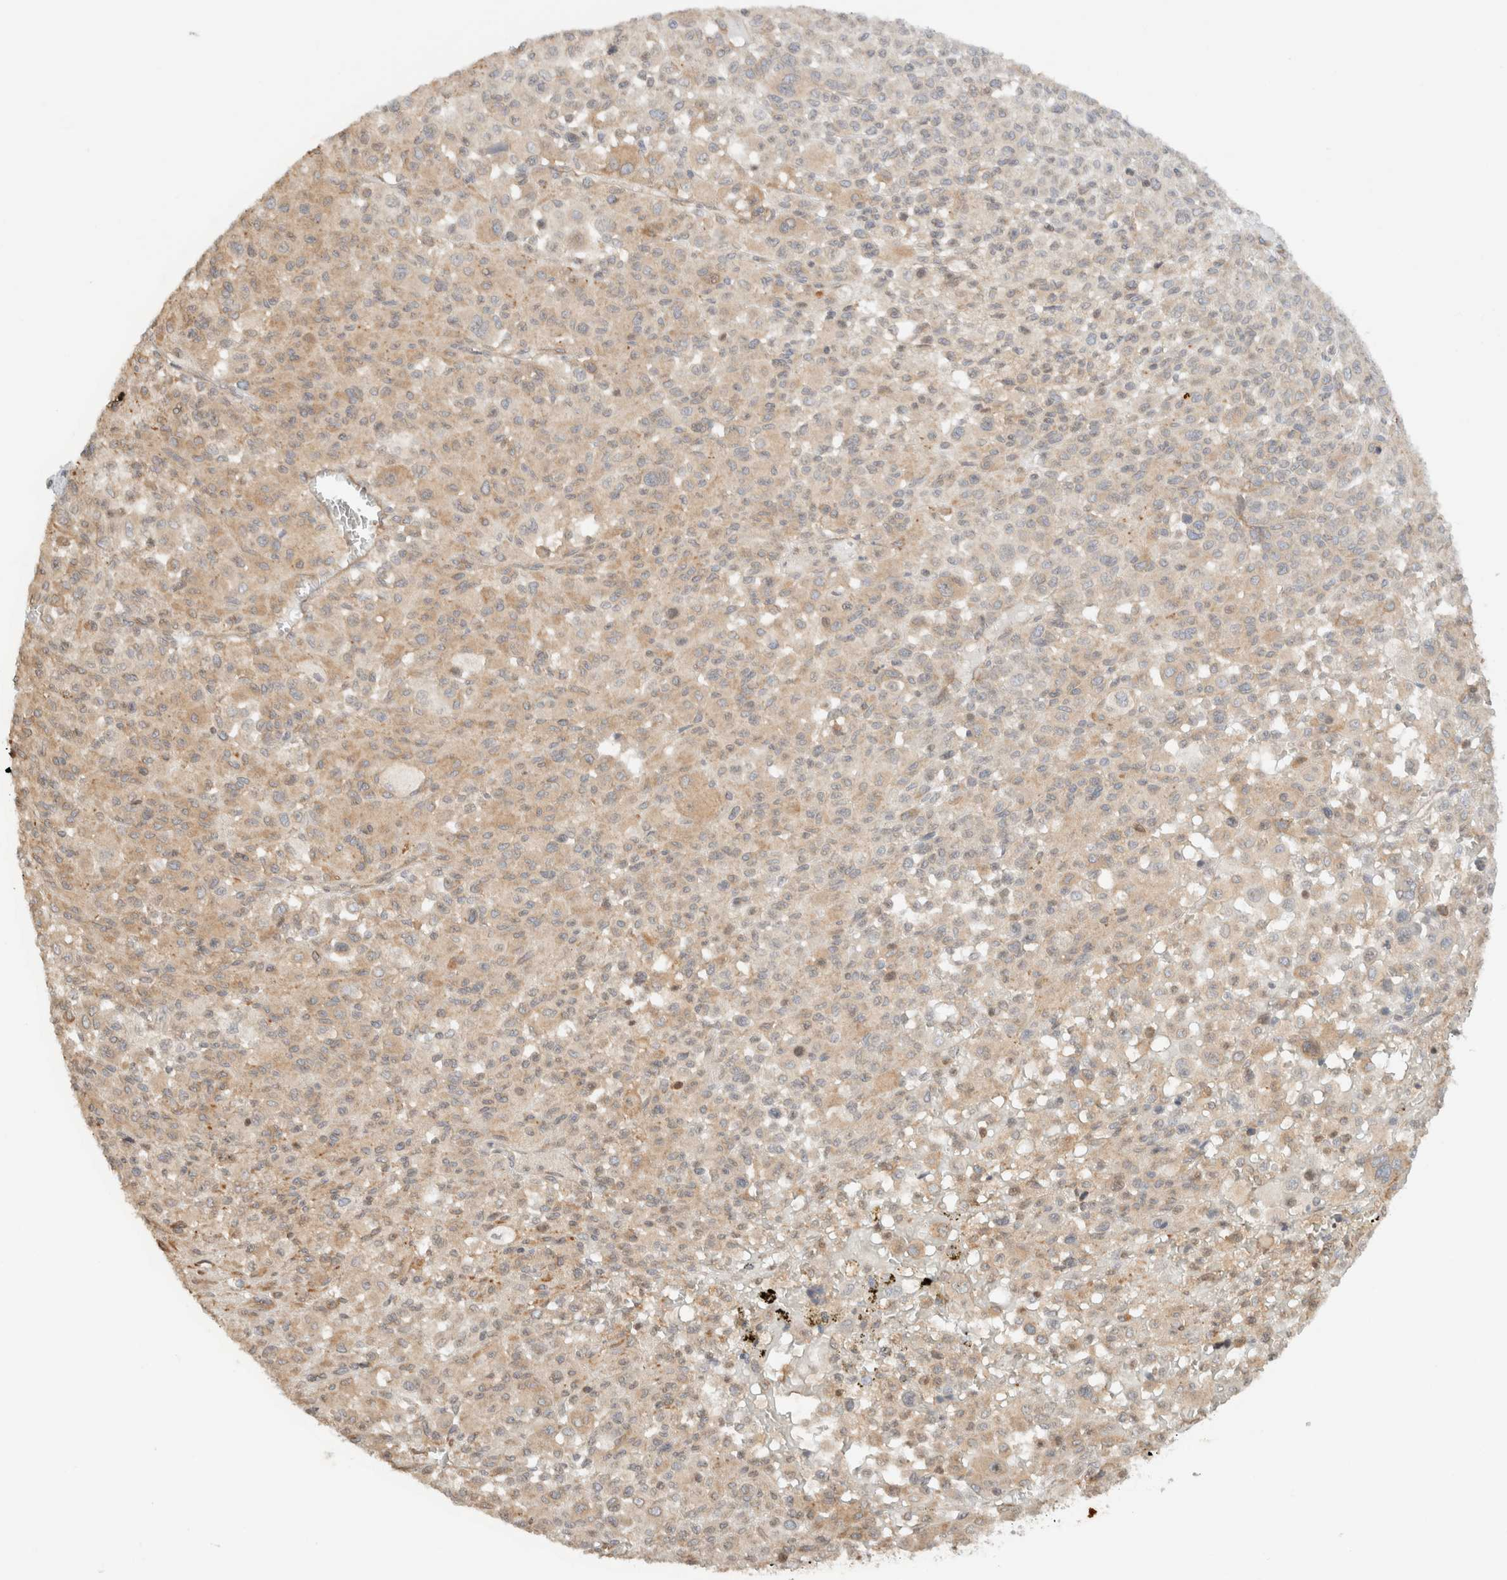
{"staining": {"intensity": "weak", "quantity": ">75%", "location": "cytoplasmic/membranous"}, "tissue": "melanoma", "cell_type": "Tumor cells", "image_type": "cancer", "snomed": [{"axis": "morphology", "description": "Malignant melanoma, Metastatic site"}, {"axis": "topography", "description": "Skin"}], "caption": "Weak cytoplasmic/membranous protein positivity is seen in approximately >75% of tumor cells in malignant melanoma (metastatic site). The staining is performed using DAB (3,3'-diaminobenzidine) brown chromogen to label protein expression. The nuclei are counter-stained blue using hematoxylin.", "gene": "ARFGEF2", "patient": {"sex": "female", "age": 74}}